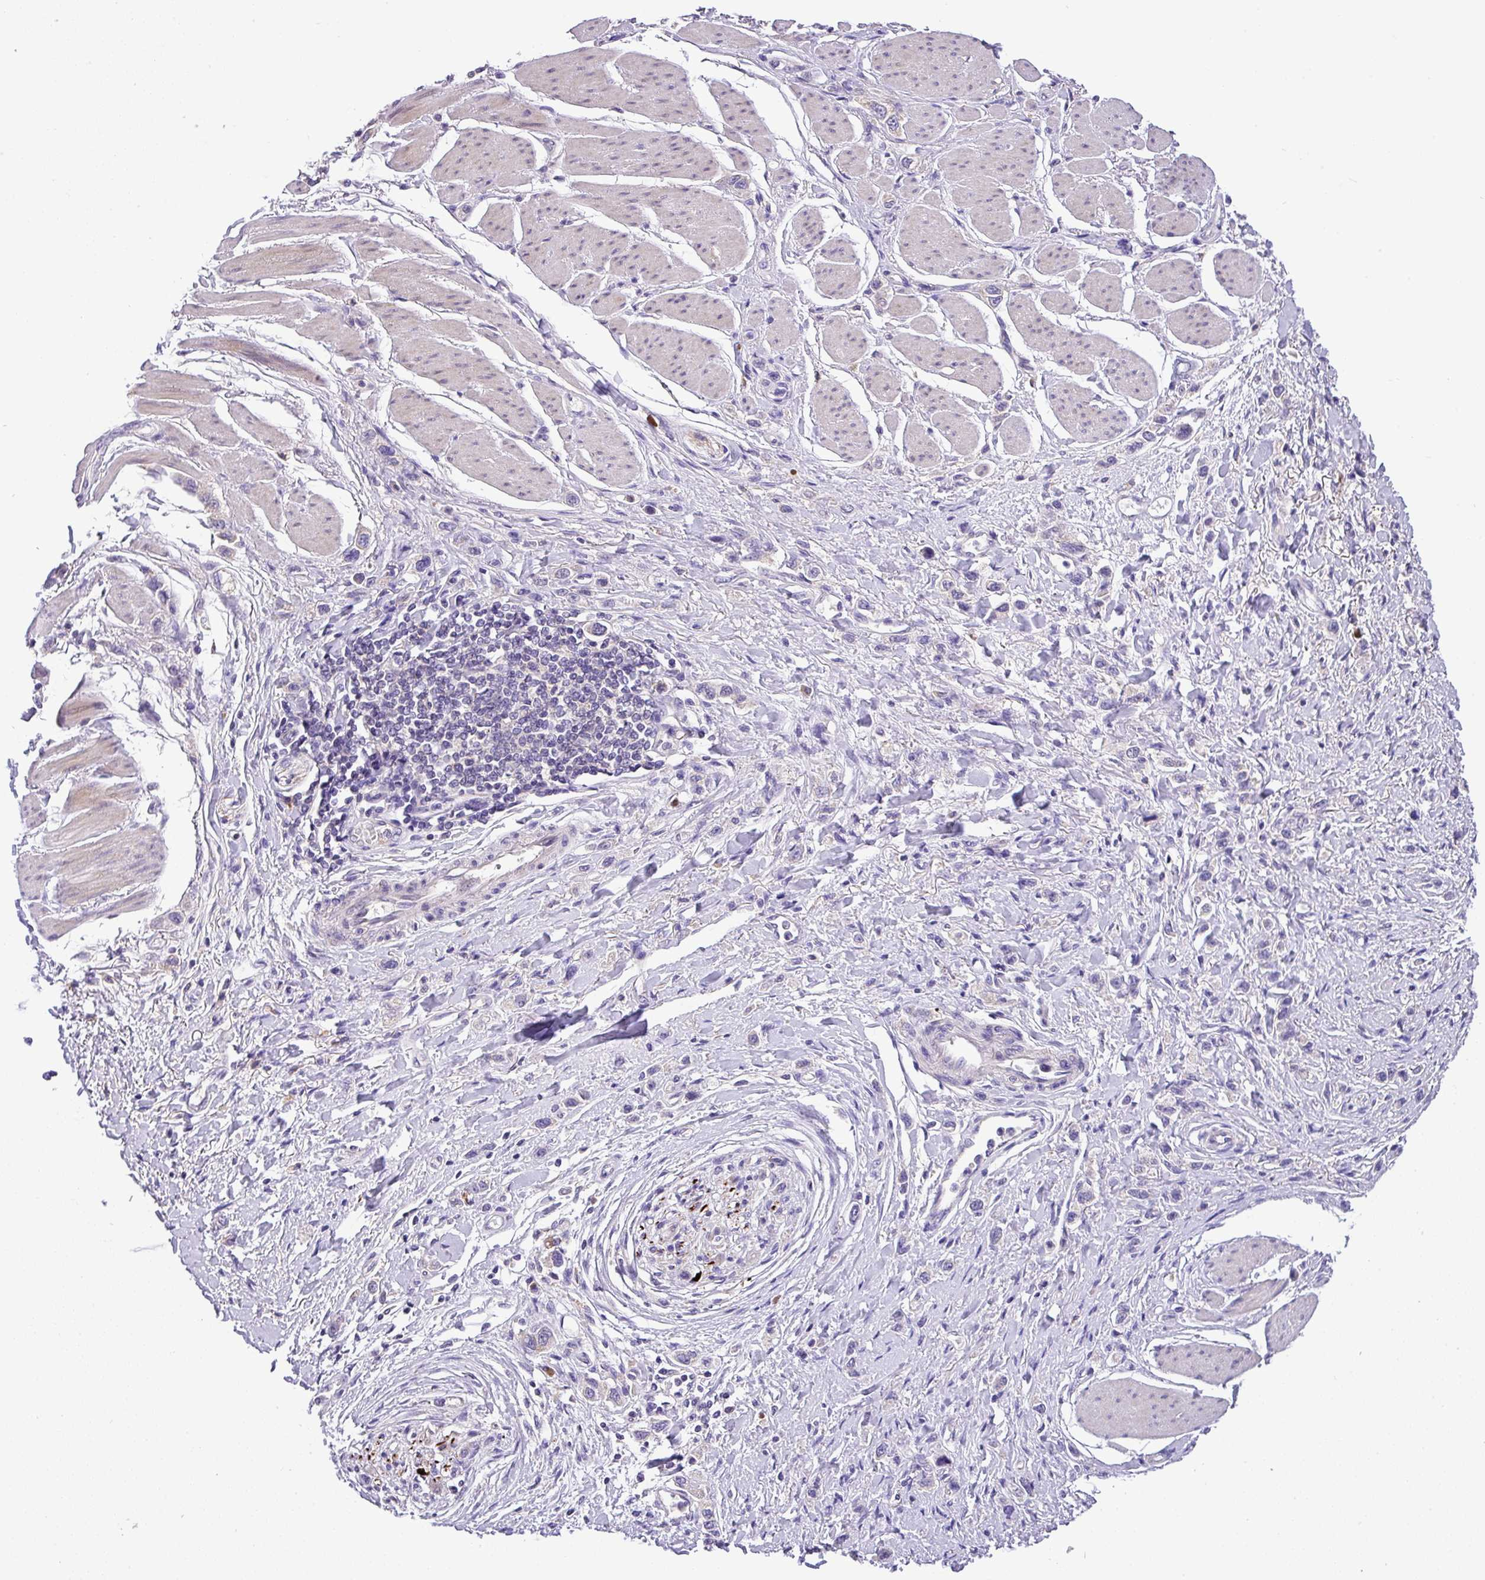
{"staining": {"intensity": "negative", "quantity": "none", "location": "none"}, "tissue": "stomach cancer", "cell_type": "Tumor cells", "image_type": "cancer", "snomed": [{"axis": "morphology", "description": "Adenocarcinoma, NOS"}, {"axis": "topography", "description": "Stomach"}], "caption": "Immunohistochemistry image of neoplastic tissue: human stomach cancer stained with DAB reveals no significant protein expression in tumor cells.", "gene": "ANXA2R", "patient": {"sex": "female", "age": 65}}